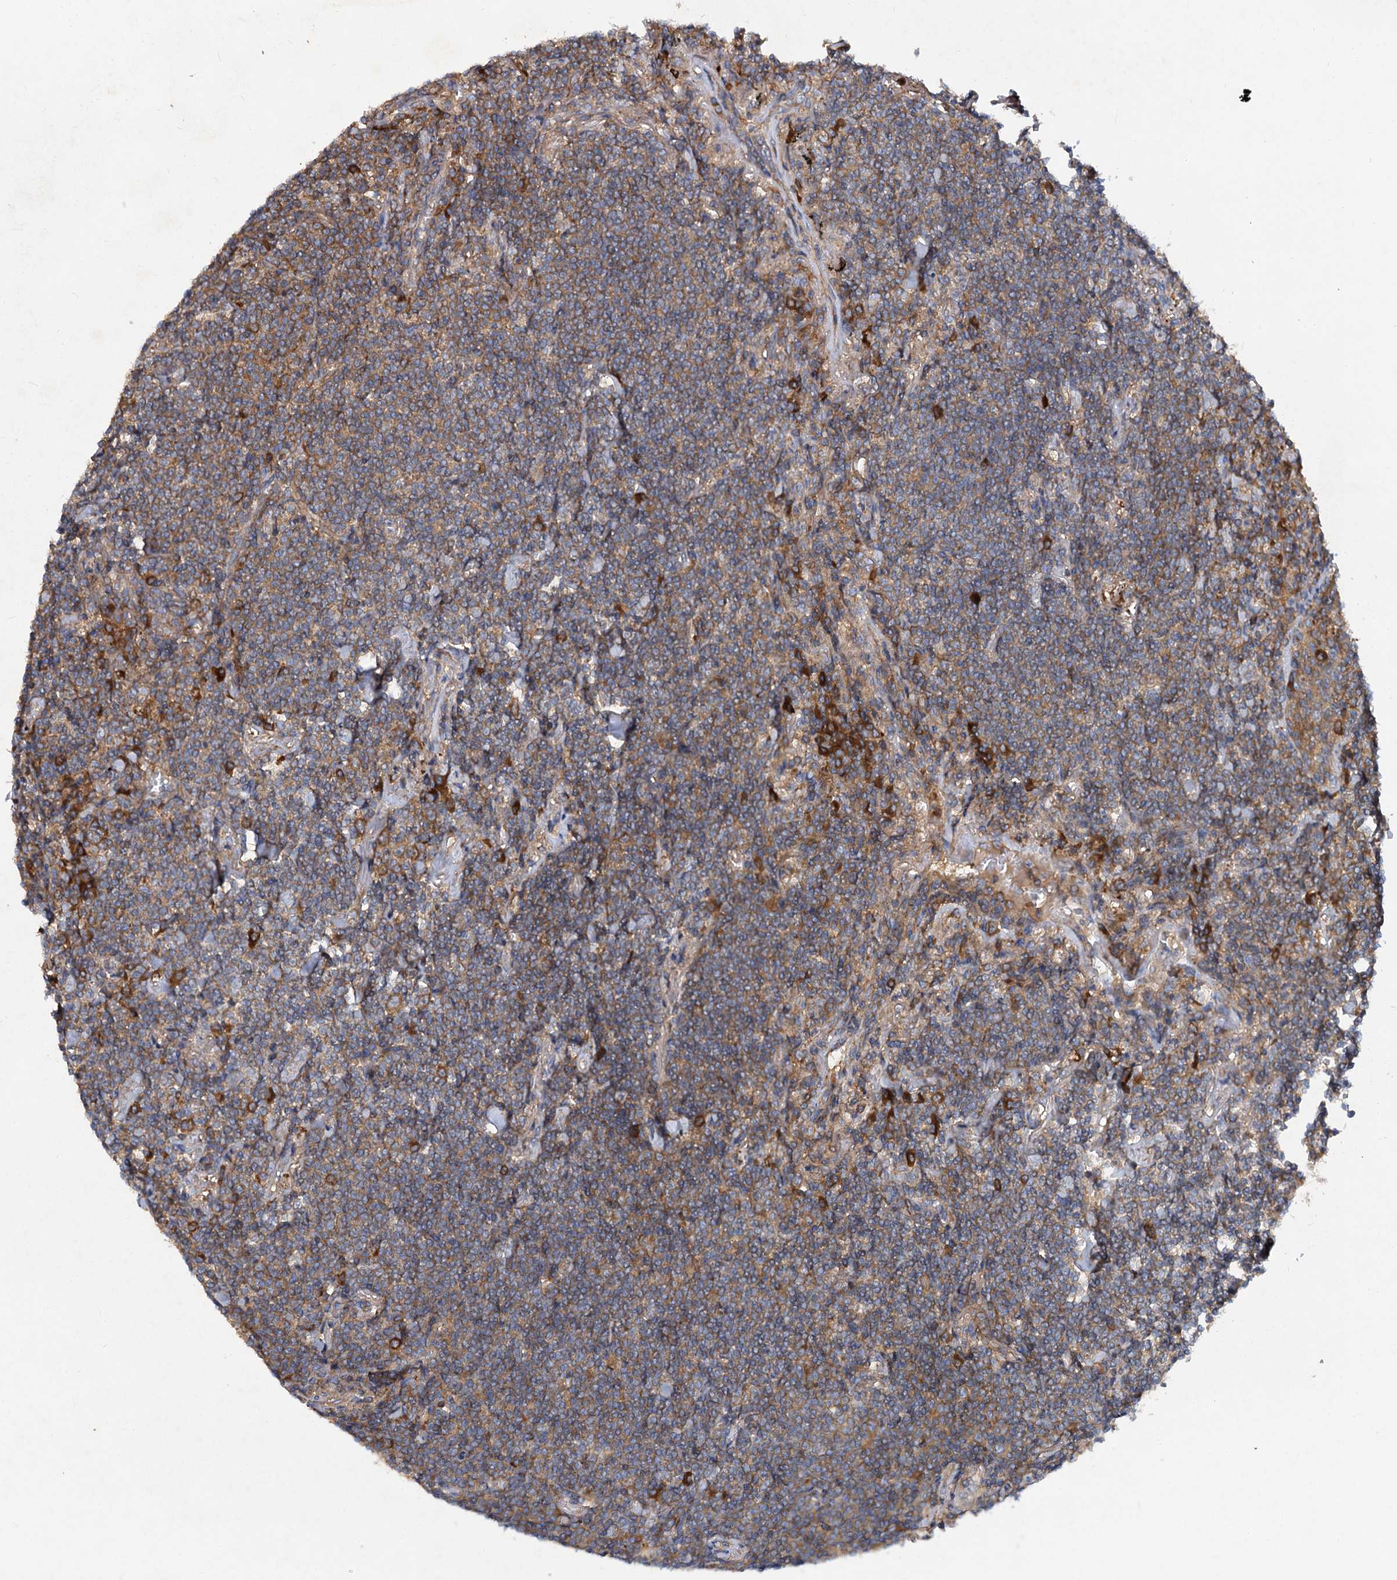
{"staining": {"intensity": "moderate", "quantity": "25%-75%", "location": "cytoplasmic/membranous"}, "tissue": "lymphoma", "cell_type": "Tumor cells", "image_type": "cancer", "snomed": [{"axis": "morphology", "description": "Malignant lymphoma, non-Hodgkin's type, Low grade"}, {"axis": "topography", "description": "Lung"}], "caption": "Tumor cells exhibit medium levels of moderate cytoplasmic/membranous positivity in approximately 25%-75% of cells in human lymphoma. (Brightfield microscopy of DAB IHC at high magnification).", "gene": "ALKBH7", "patient": {"sex": "female", "age": 71}}